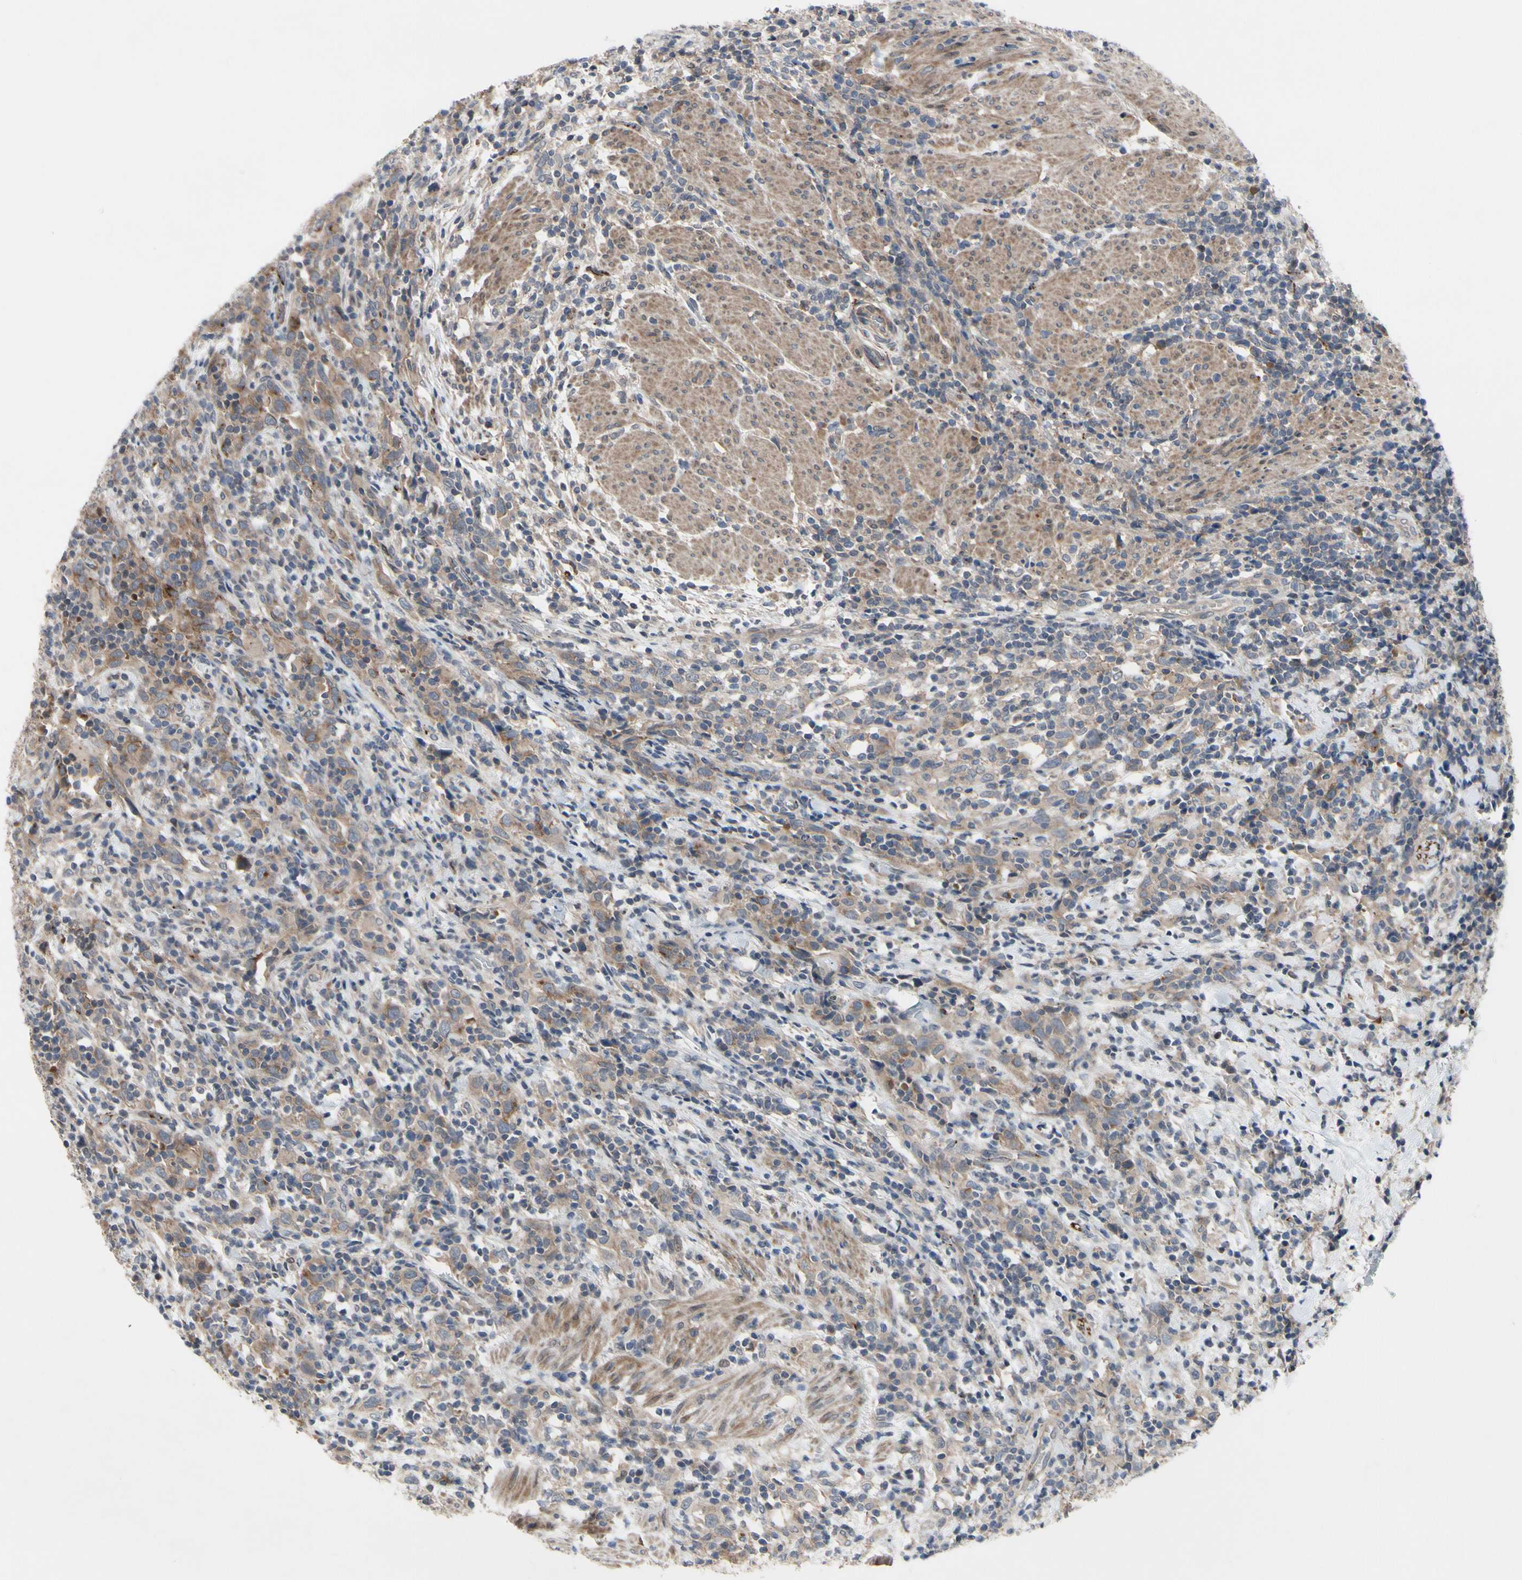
{"staining": {"intensity": "moderate", "quantity": ">75%", "location": "cytoplasmic/membranous"}, "tissue": "urothelial cancer", "cell_type": "Tumor cells", "image_type": "cancer", "snomed": [{"axis": "morphology", "description": "Urothelial carcinoma, High grade"}, {"axis": "topography", "description": "Urinary bladder"}], "caption": "Protein staining shows moderate cytoplasmic/membranous positivity in approximately >75% of tumor cells in high-grade urothelial carcinoma.", "gene": "OAZ1", "patient": {"sex": "male", "age": 61}}